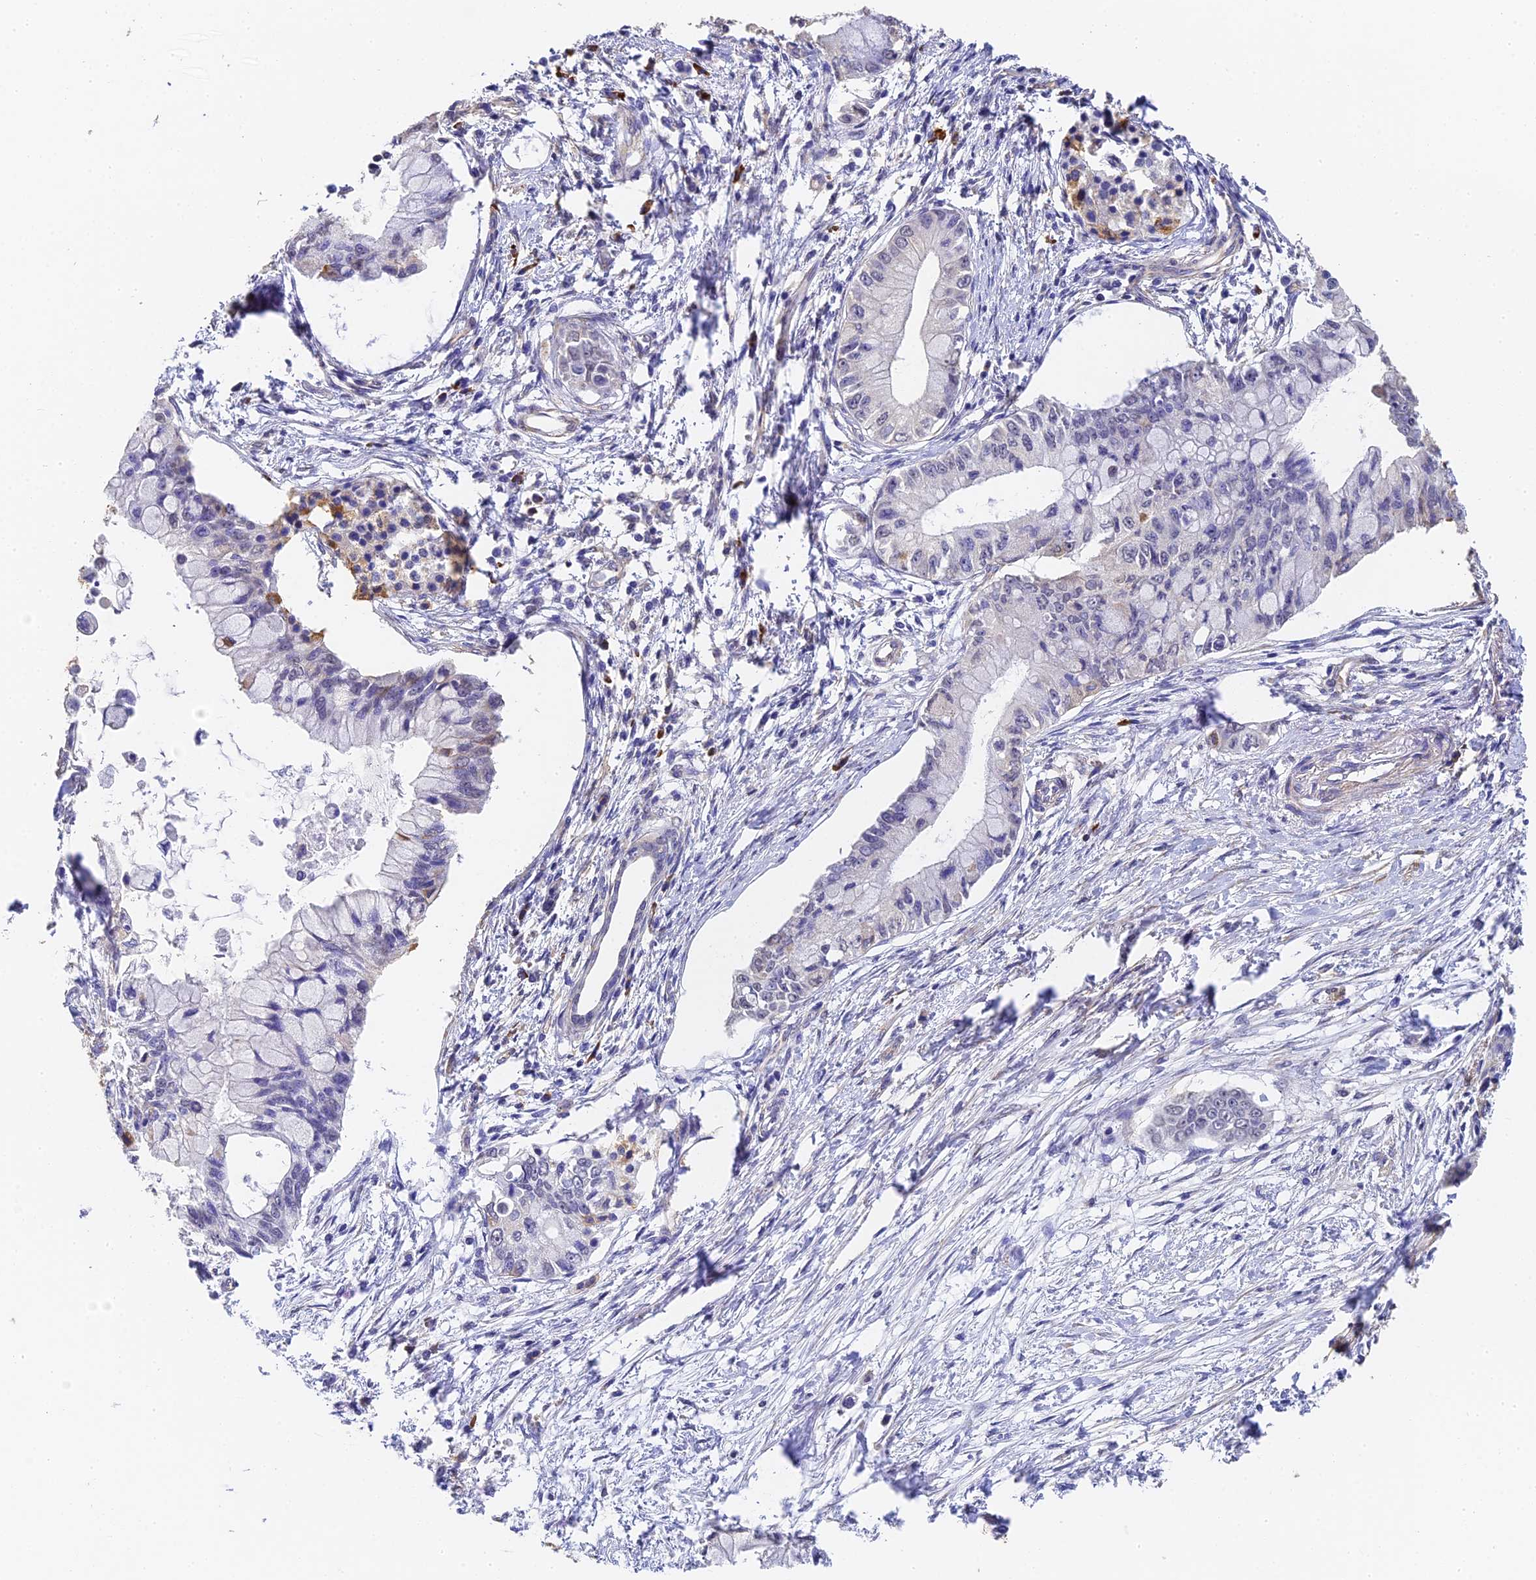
{"staining": {"intensity": "negative", "quantity": "none", "location": "none"}, "tissue": "pancreatic cancer", "cell_type": "Tumor cells", "image_type": "cancer", "snomed": [{"axis": "morphology", "description": "Adenocarcinoma, NOS"}, {"axis": "topography", "description": "Pancreas"}], "caption": "Pancreatic cancer was stained to show a protein in brown. There is no significant positivity in tumor cells.", "gene": "SLC11A1", "patient": {"sex": "male", "age": 48}}